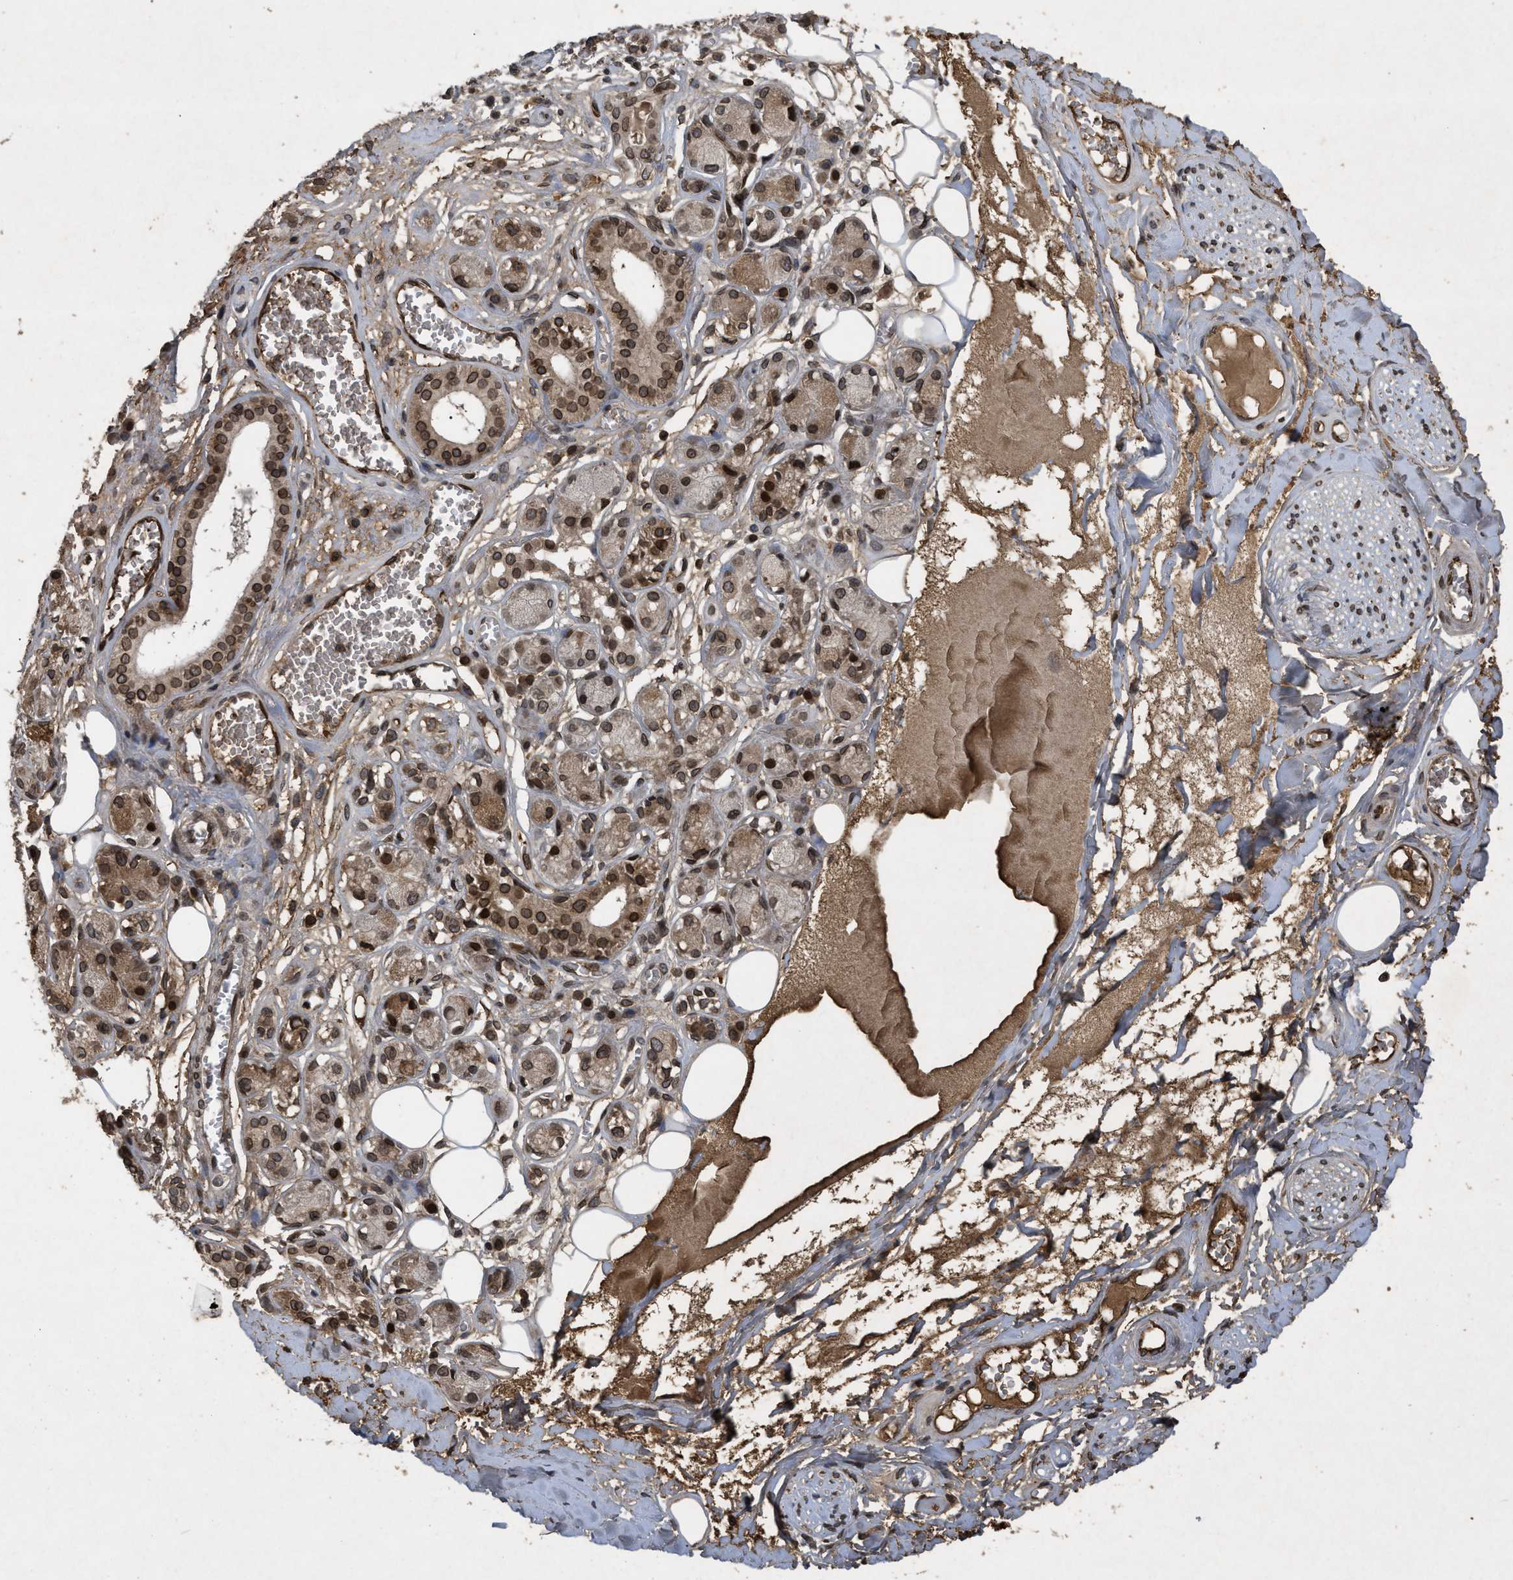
{"staining": {"intensity": "moderate", "quantity": ">75%", "location": "cytoplasmic/membranous,nuclear"}, "tissue": "adipose tissue", "cell_type": "Adipocytes", "image_type": "normal", "snomed": [{"axis": "morphology", "description": "Normal tissue, NOS"}, {"axis": "morphology", "description": "Inflammation, NOS"}, {"axis": "topography", "description": "Salivary gland"}, {"axis": "topography", "description": "Peripheral nerve tissue"}], "caption": "A histopathology image showing moderate cytoplasmic/membranous,nuclear positivity in about >75% of adipocytes in unremarkable adipose tissue, as visualized by brown immunohistochemical staining.", "gene": "CRY1", "patient": {"sex": "female", "age": 75}}